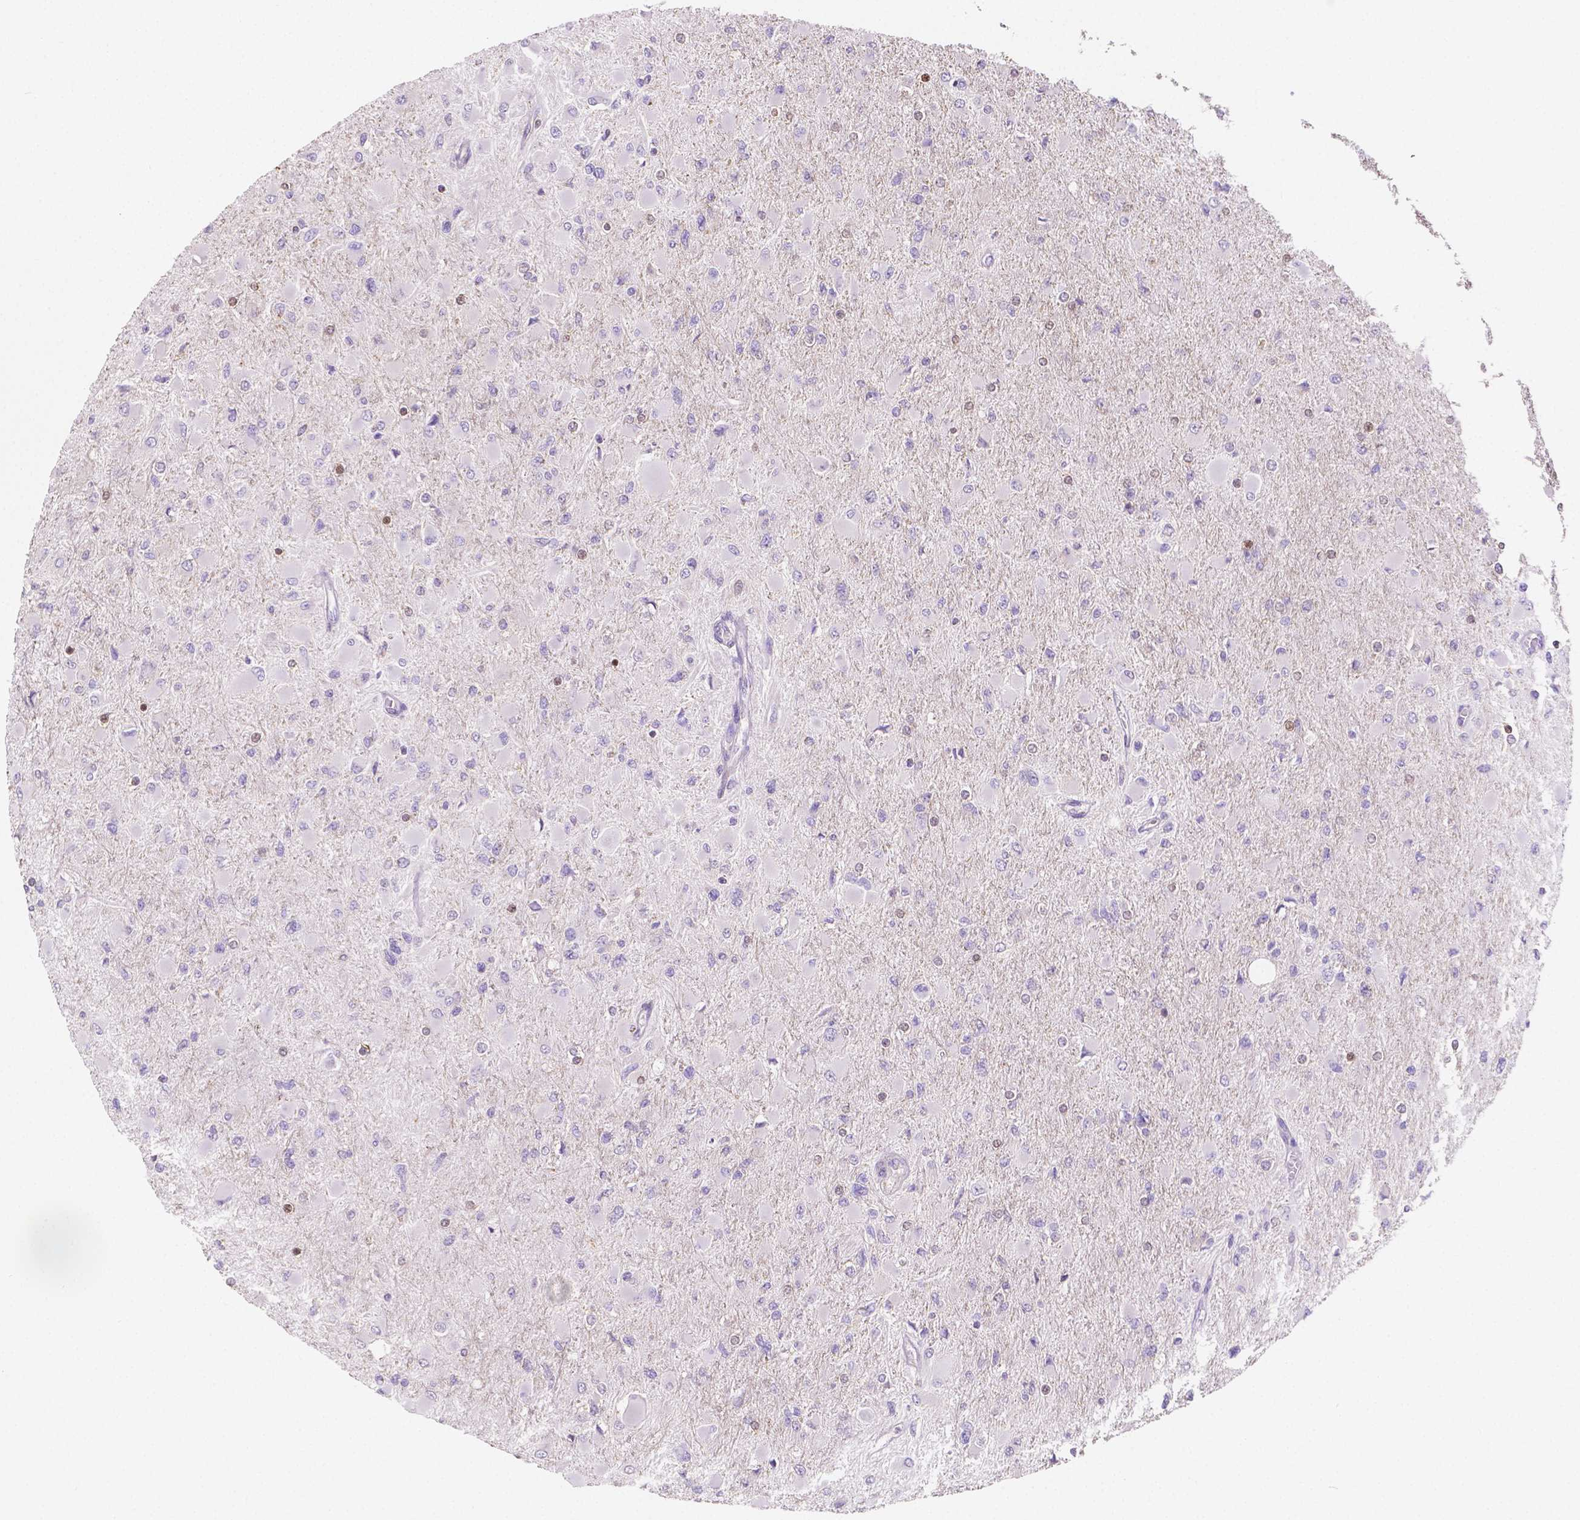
{"staining": {"intensity": "negative", "quantity": "none", "location": "none"}, "tissue": "glioma", "cell_type": "Tumor cells", "image_type": "cancer", "snomed": [{"axis": "morphology", "description": "Glioma, malignant, High grade"}, {"axis": "topography", "description": "Cerebral cortex"}], "caption": "High magnification brightfield microscopy of high-grade glioma (malignant) stained with DAB (3,3'-diaminobenzidine) (brown) and counterstained with hematoxylin (blue): tumor cells show no significant expression. (IHC, brightfield microscopy, high magnification).", "gene": "TMEM130", "patient": {"sex": "female", "age": 36}}